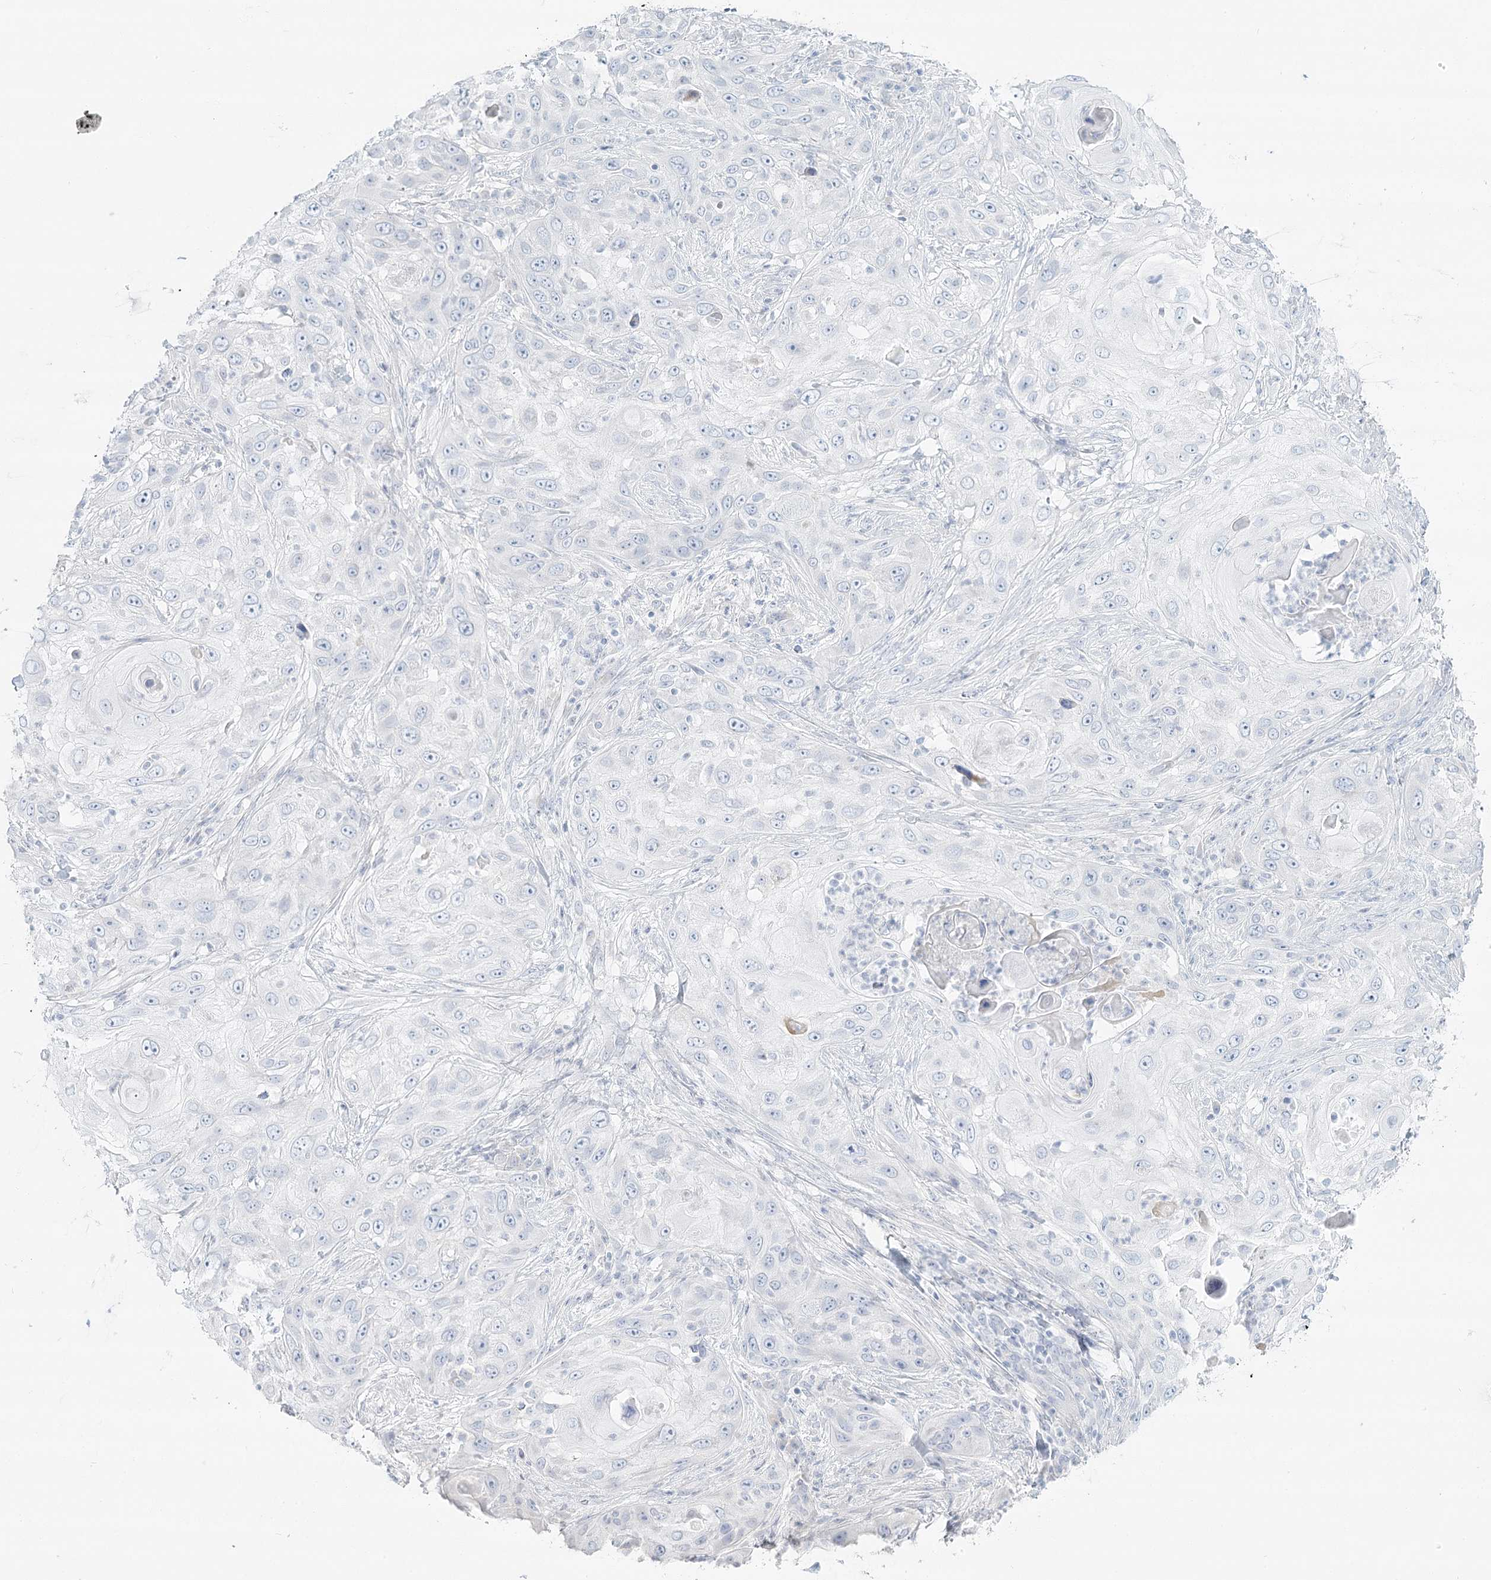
{"staining": {"intensity": "negative", "quantity": "none", "location": "none"}, "tissue": "skin cancer", "cell_type": "Tumor cells", "image_type": "cancer", "snomed": [{"axis": "morphology", "description": "Squamous cell carcinoma, NOS"}, {"axis": "topography", "description": "Skin"}], "caption": "Immunohistochemical staining of squamous cell carcinoma (skin) reveals no significant expression in tumor cells.", "gene": "DMGDH", "patient": {"sex": "female", "age": 44}}